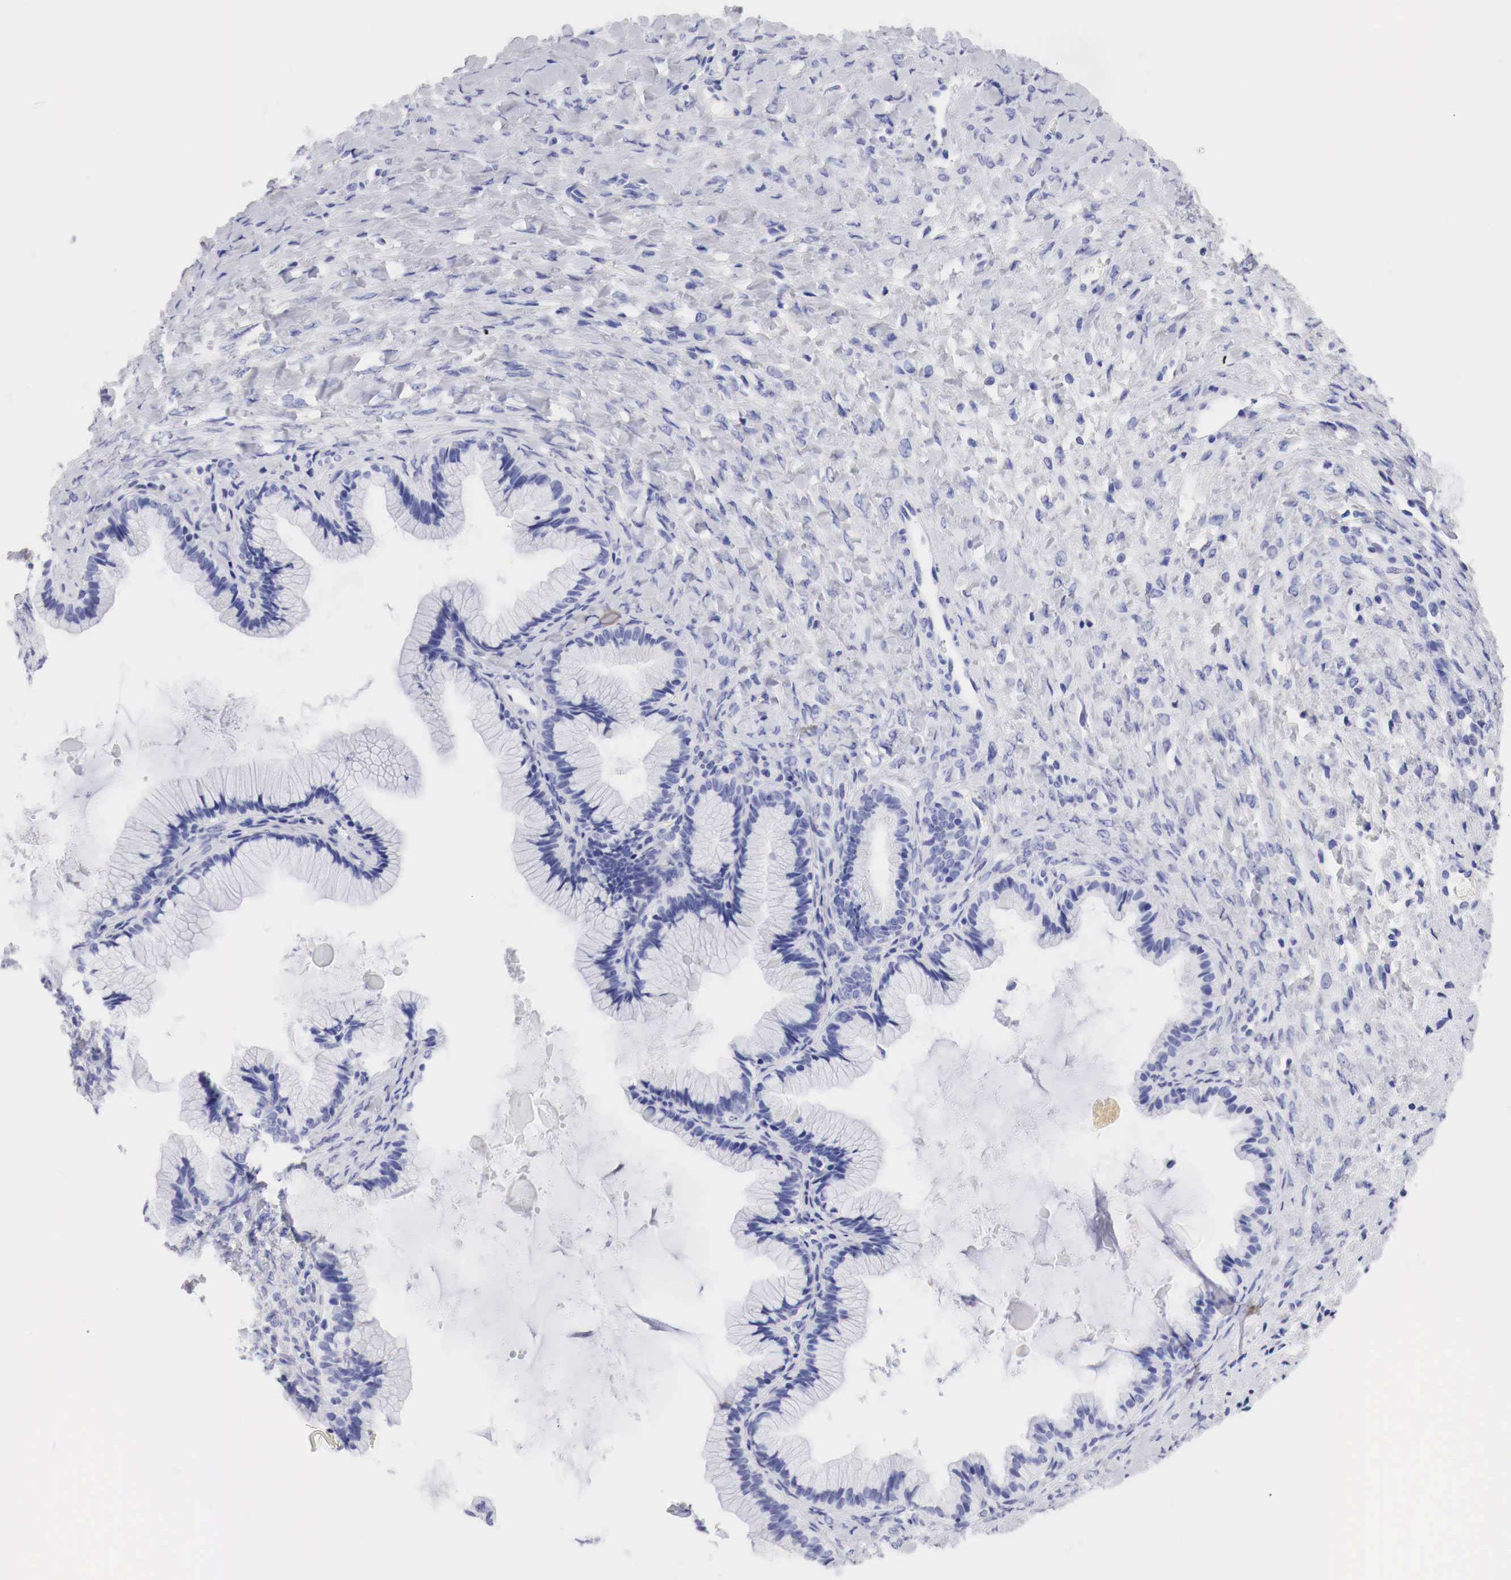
{"staining": {"intensity": "negative", "quantity": "none", "location": "none"}, "tissue": "ovarian cancer", "cell_type": "Tumor cells", "image_type": "cancer", "snomed": [{"axis": "morphology", "description": "Cystadenocarcinoma, mucinous, NOS"}, {"axis": "topography", "description": "Ovary"}], "caption": "Tumor cells are negative for protein expression in human ovarian cancer (mucinous cystadenocarcinoma). The staining was performed using DAB (3,3'-diaminobenzidine) to visualize the protein expression in brown, while the nuclei were stained in blue with hematoxylin (Magnification: 20x).", "gene": "TYR", "patient": {"sex": "female", "age": 41}}